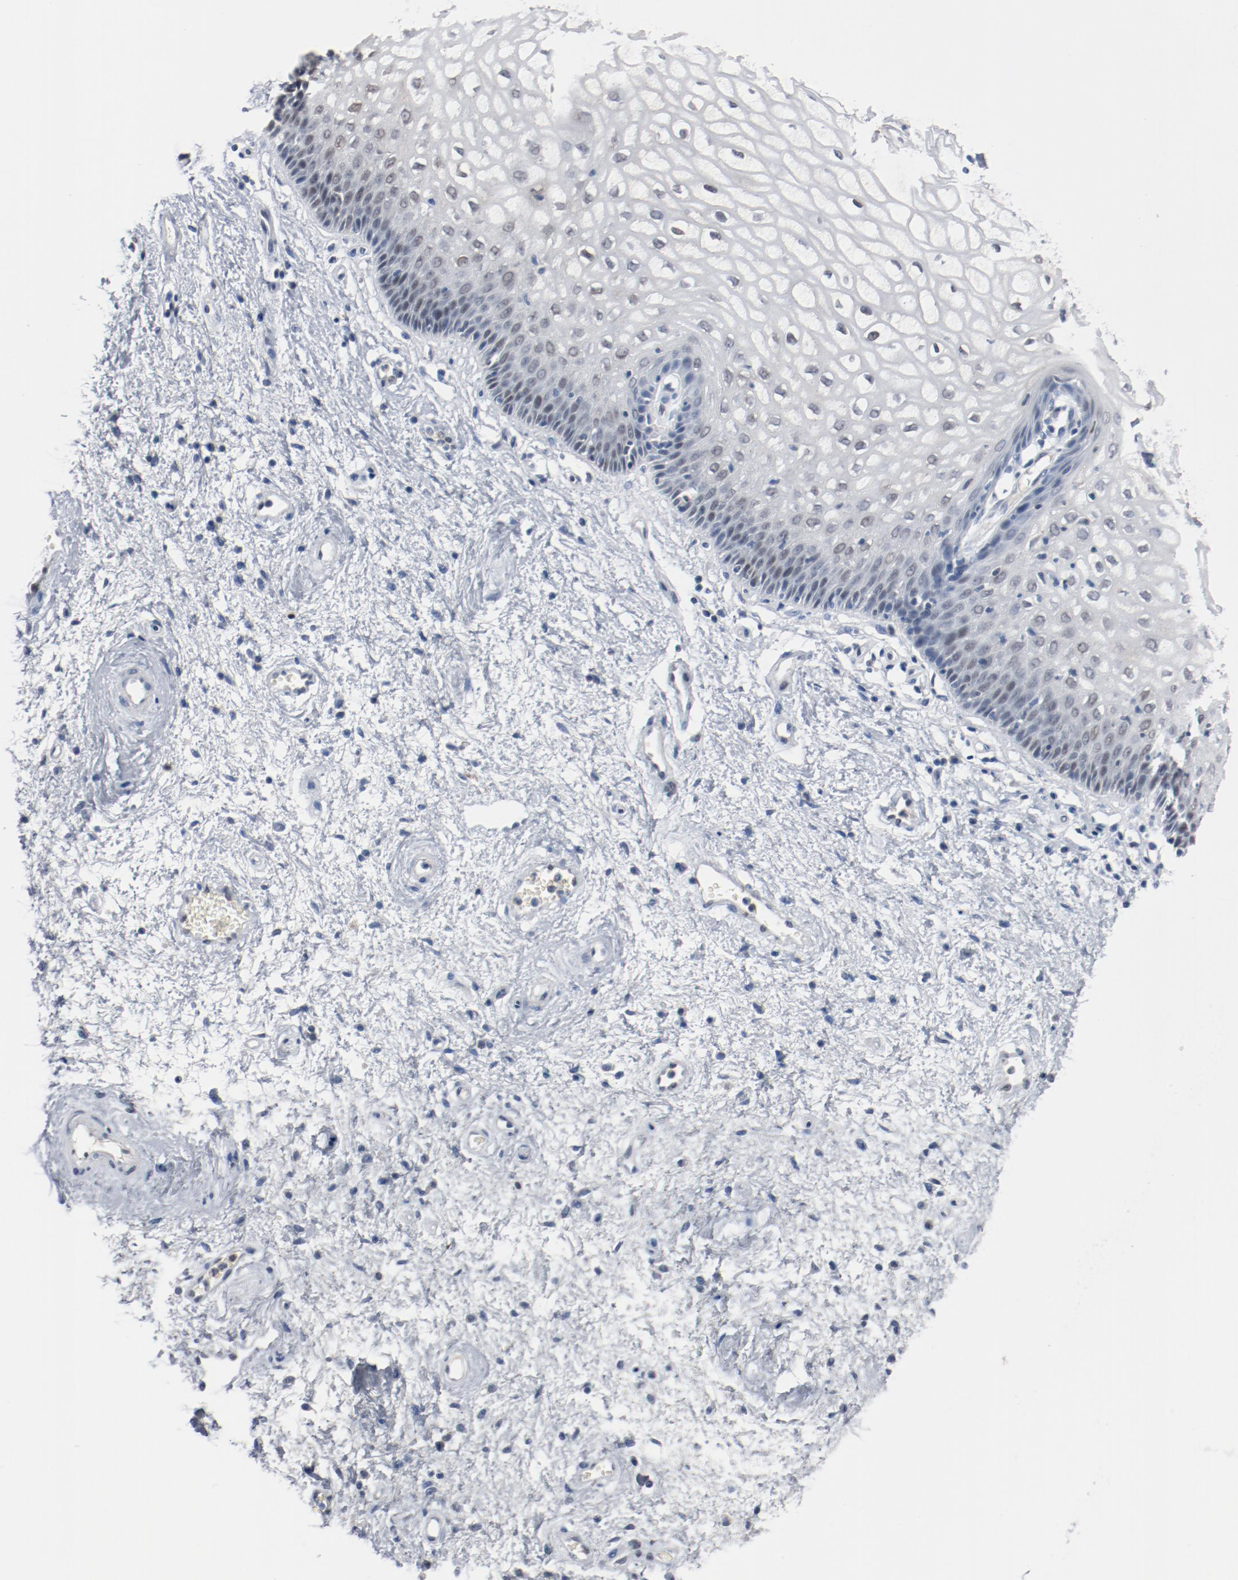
{"staining": {"intensity": "negative", "quantity": "none", "location": "none"}, "tissue": "vagina", "cell_type": "Squamous epithelial cells", "image_type": "normal", "snomed": [{"axis": "morphology", "description": "Normal tissue, NOS"}, {"axis": "topography", "description": "Vagina"}], "caption": "DAB immunohistochemical staining of unremarkable human vagina displays no significant positivity in squamous epithelial cells.", "gene": "ENSG00000285708", "patient": {"sex": "female", "age": 34}}